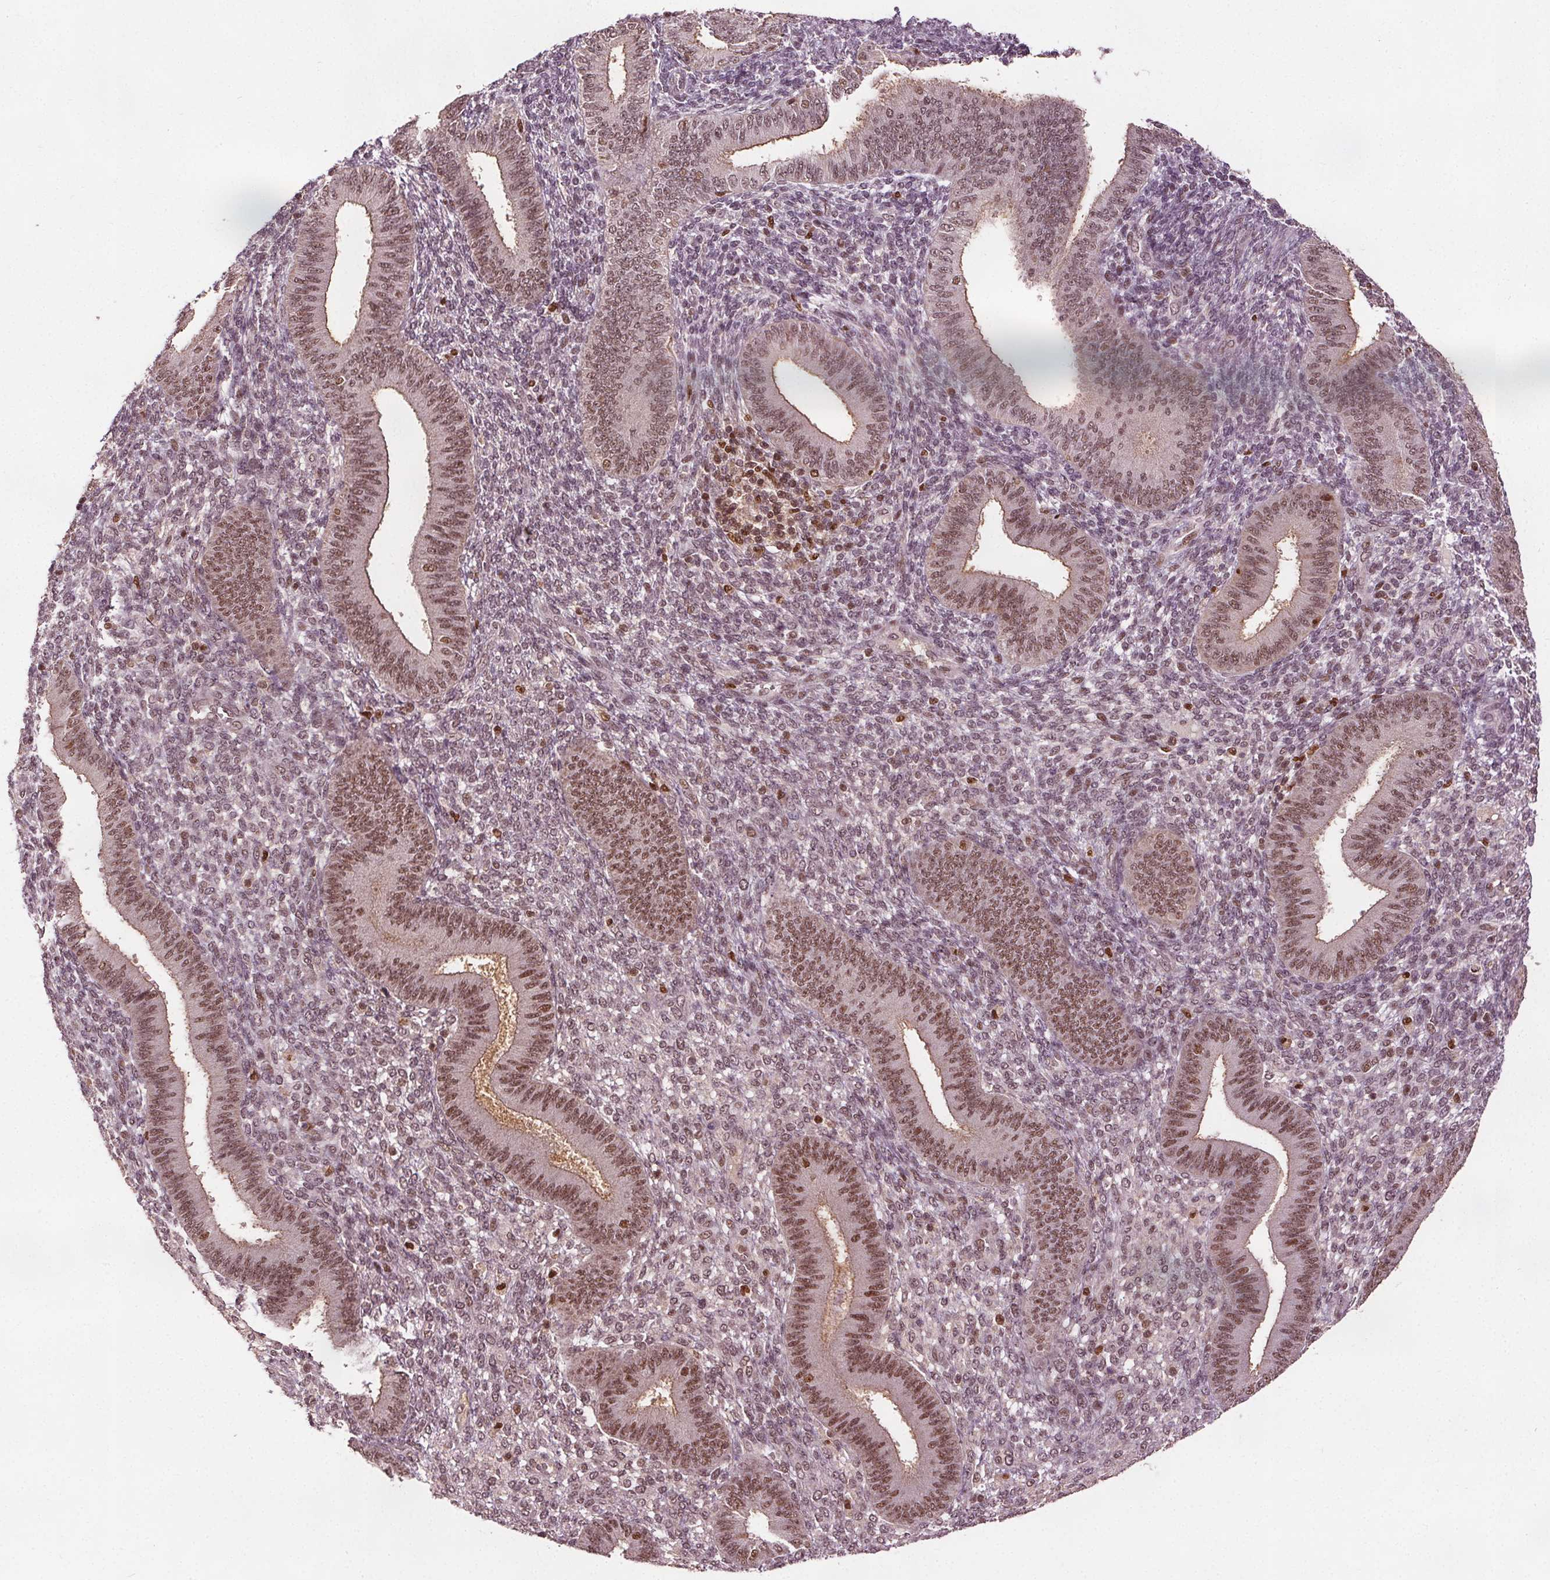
{"staining": {"intensity": "moderate", "quantity": "<25%", "location": "nuclear"}, "tissue": "endometrium", "cell_type": "Cells in endometrial stroma", "image_type": "normal", "snomed": [{"axis": "morphology", "description": "Normal tissue, NOS"}, {"axis": "topography", "description": "Endometrium"}], "caption": "This histopathology image demonstrates IHC staining of unremarkable human endometrium, with low moderate nuclear positivity in about <25% of cells in endometrial stroma.", "gene": "DDX11", "patient": {"sex": "female", "age": 39}}